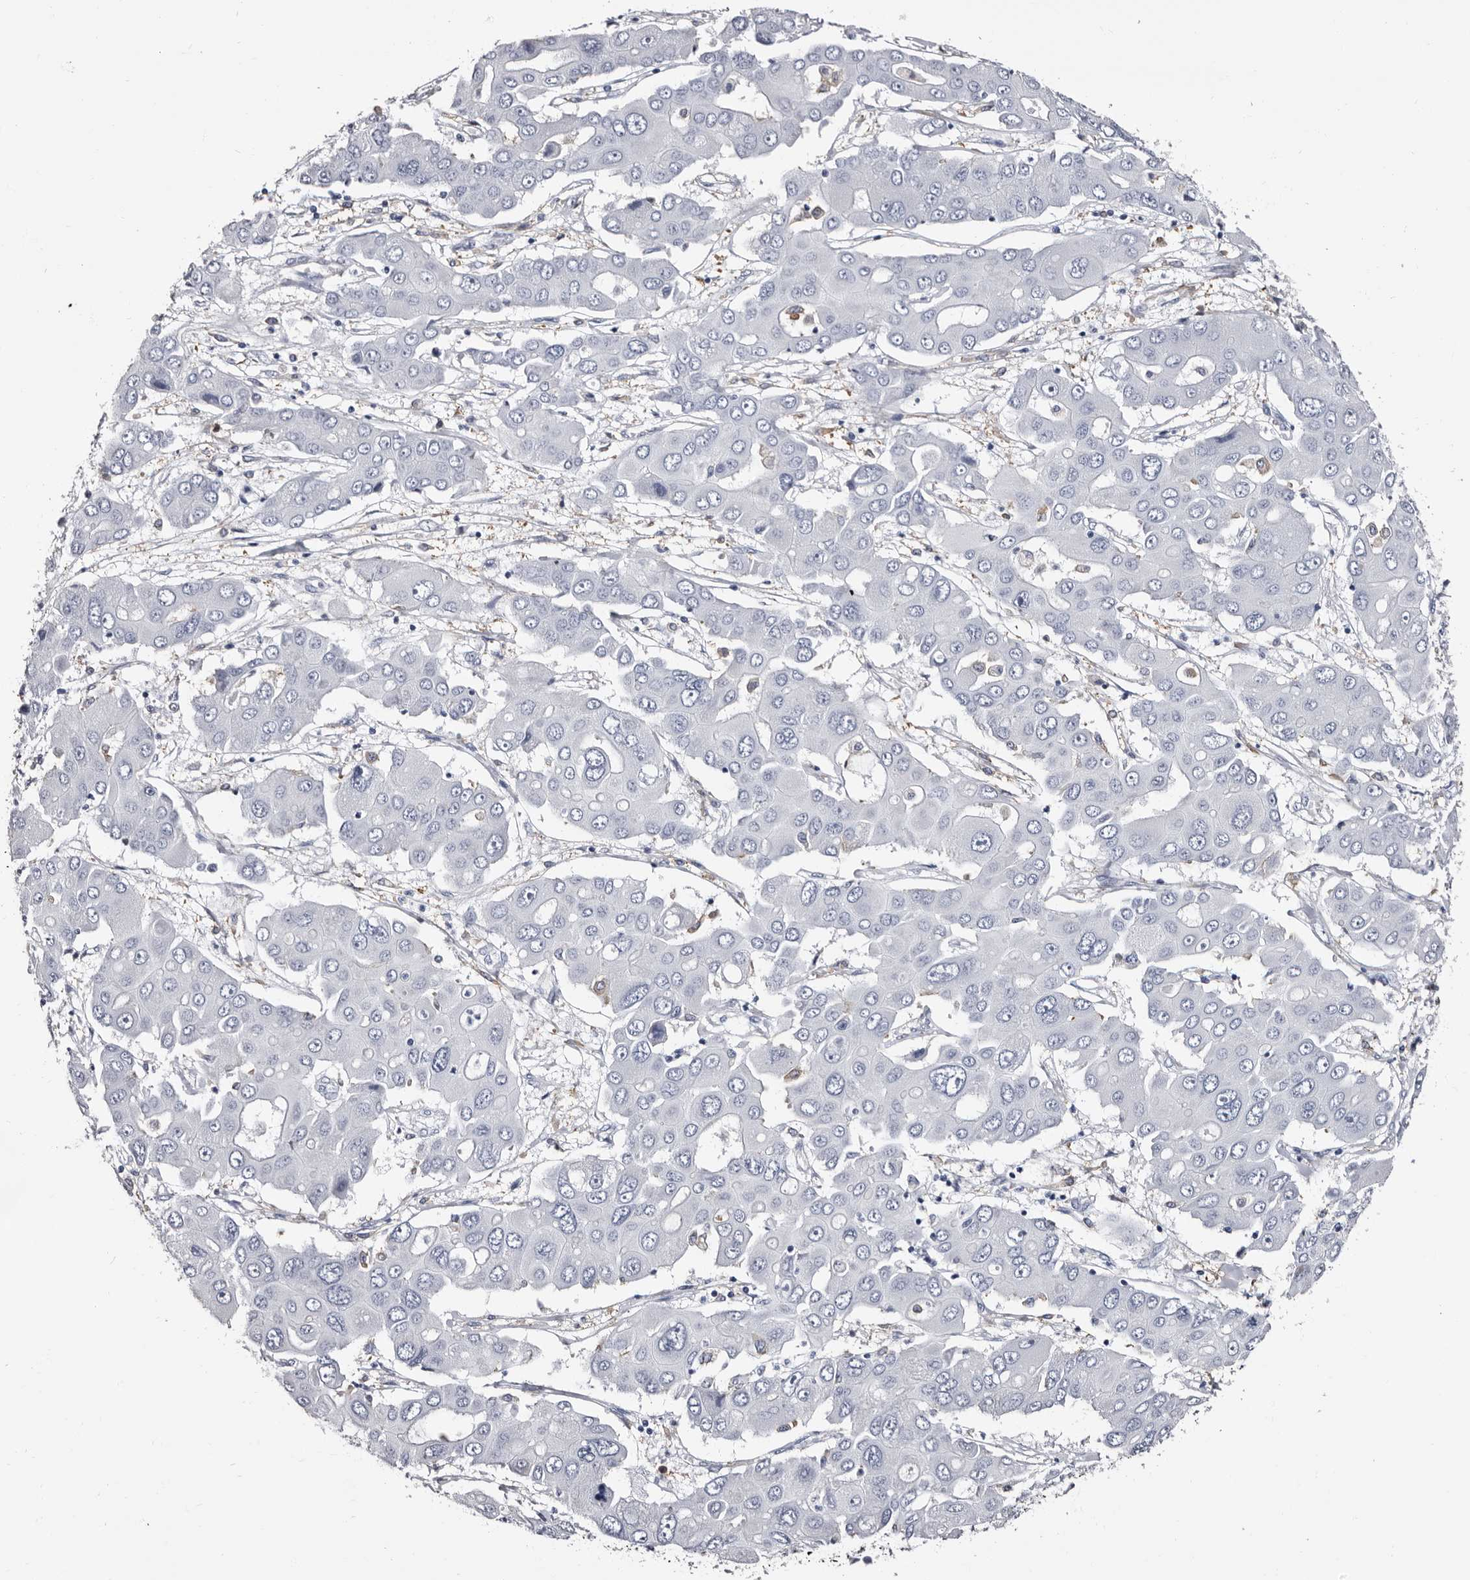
{"staining": {"intensity": "negative", "quantity": "none", "location": "none"}, "tissue": "liver cancer", "cell_type": "Tumor cells", "image_type": "cancer", "snomed": [{"axis": "morphology", "description": "Cholangiocarcinoma"}, {"axis": "topography", "description": "Liver"}], "caption": "The photomicrograph exhibits no staining of tumor cells in liver cancer.", "gene": "EPB41L3", "patient": {"sex": "male", "age": 67}}